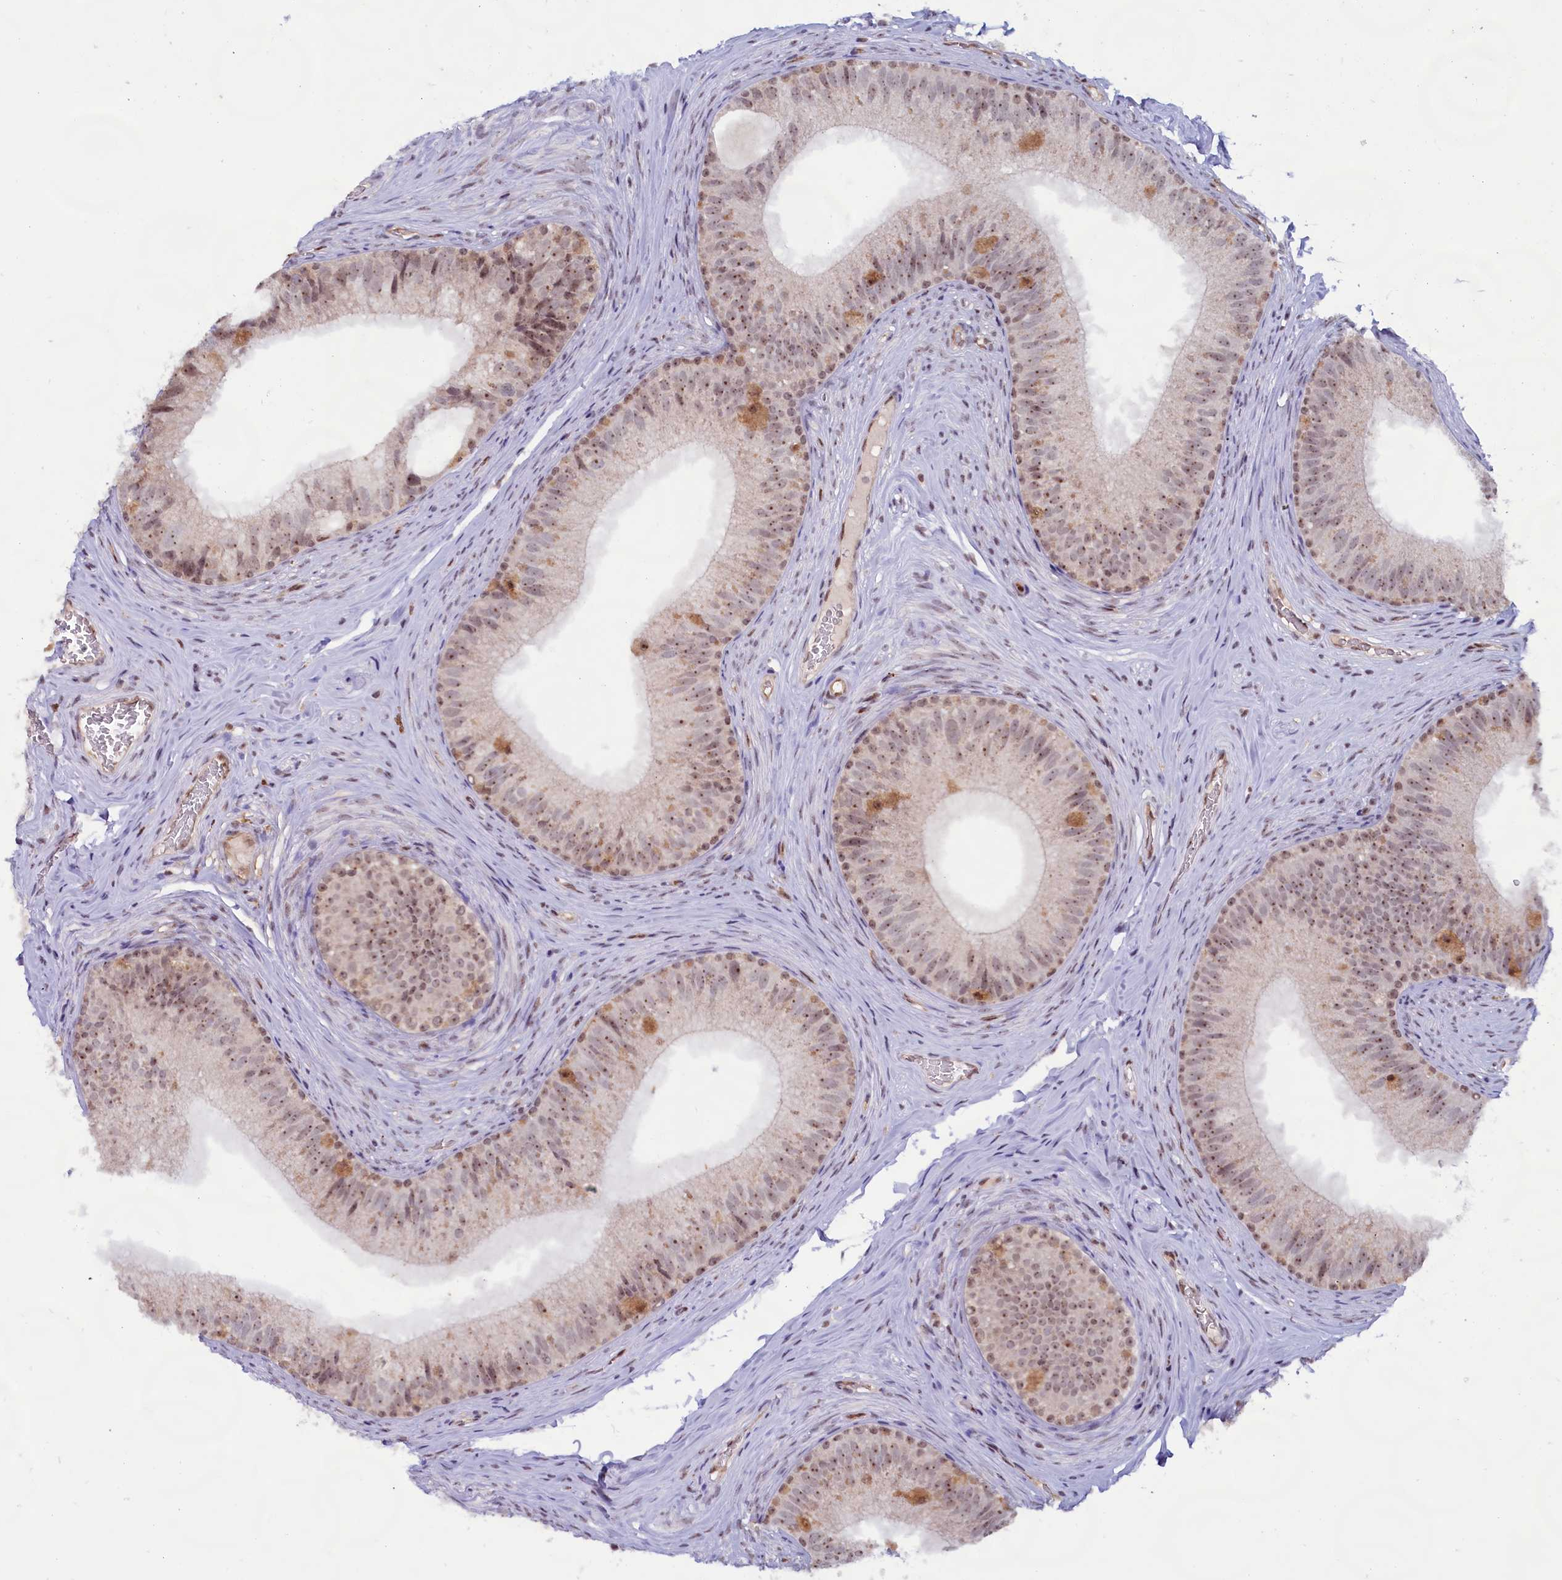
{"staining": {"intensity": "moderate", "quantity": "25%-75%", "location": "cytoplasmic/membranous,nuclear"}, "tissue": "epididymis", "cell_type": "Glandular cells", "image_type": "normal", "snomed": [{"axis": "morphology", "description": "Normal tissue, NOS"}, {"axis": "topography", "description": "Epididymis"}], "caption": "Immunohistochemical staining of unremarkable human epididymis demonstrates medium levels of moderate cytoplasmic/membranous,nuclear expression in about 25%-75% of glandular cells.", "gene": "C1D", "patient": {"sex": "male", "age": 34}}